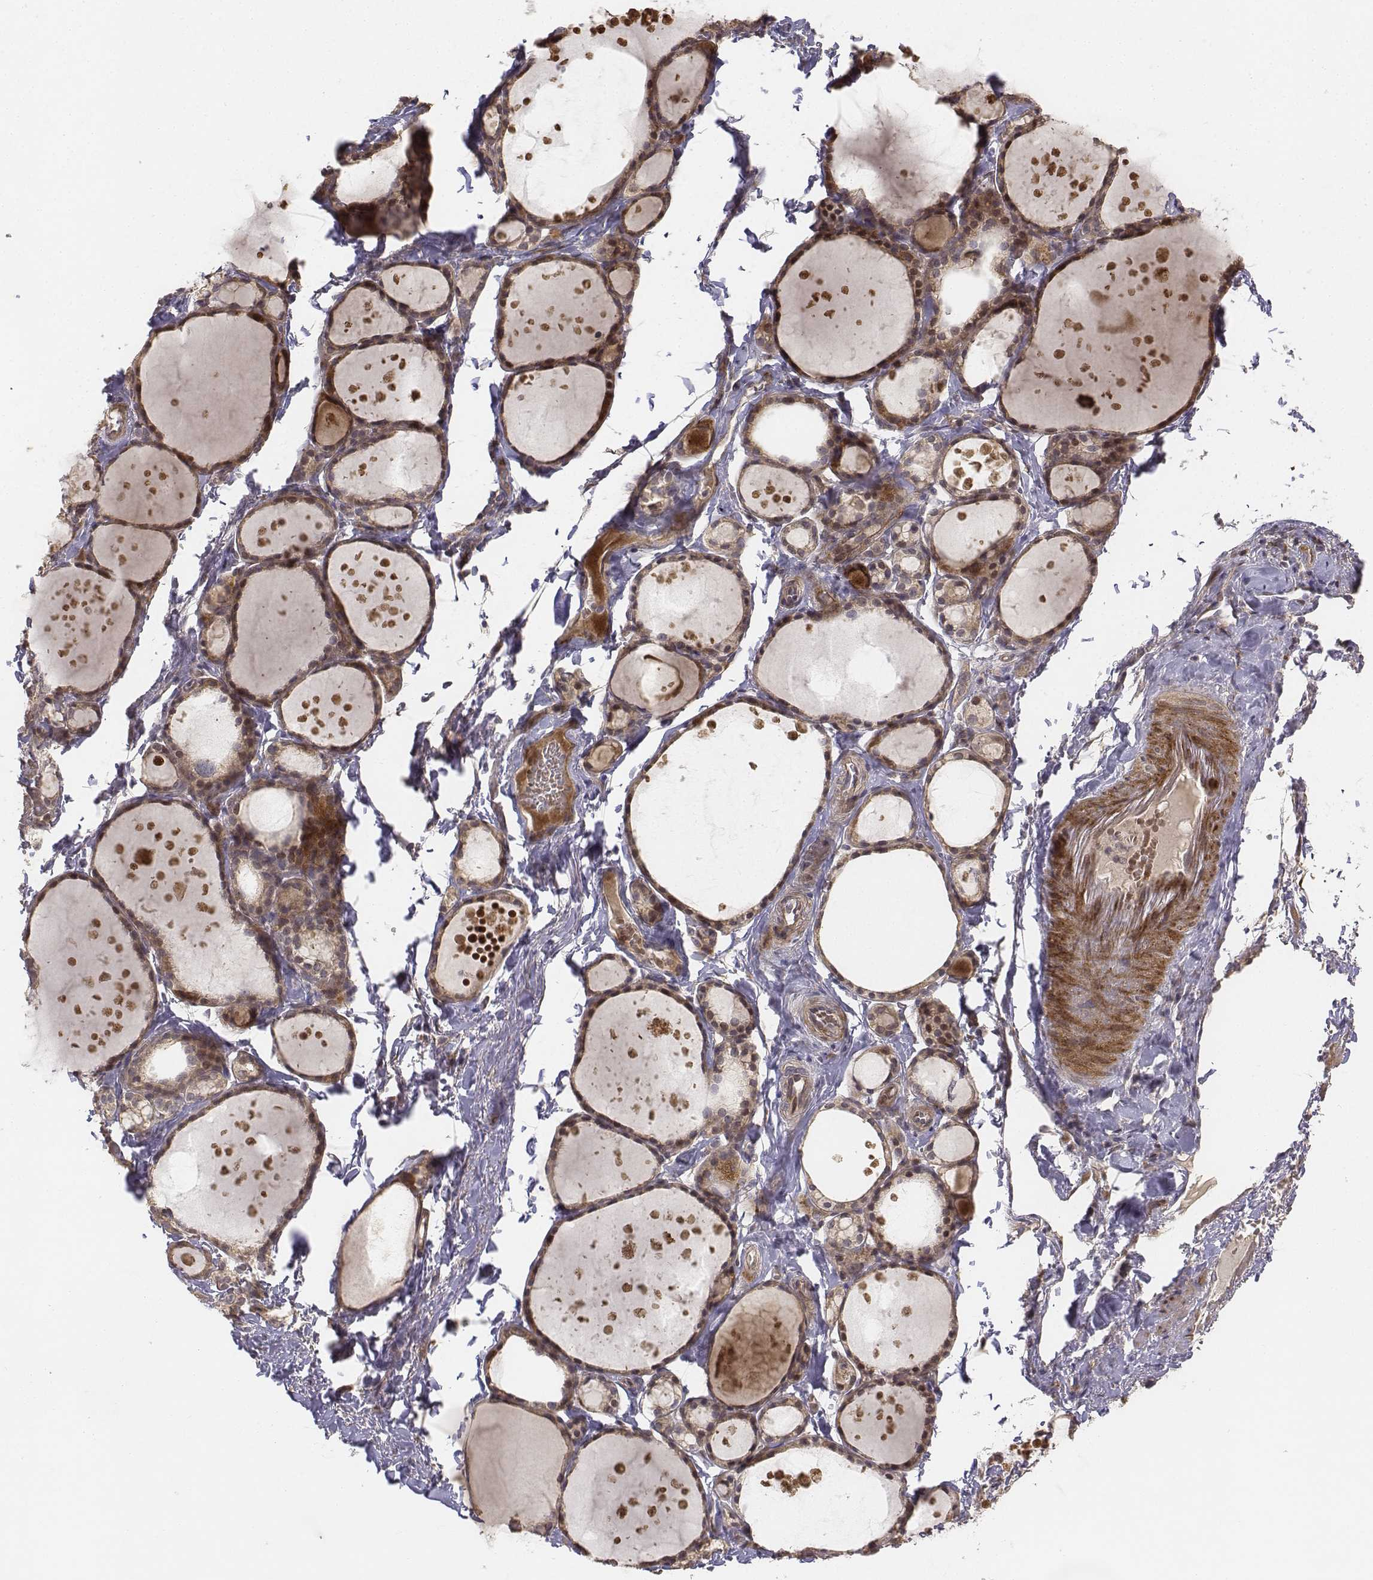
{"staining": {"intensity": "weak", "quantity": ">75%", "location": "cytoplasmic/membranous"}, "tissue": "thyroid gland", "cell_type": "Glandular cells", "image_type": "normal", "snomed": [{"axis": "morphology", "description": "Normal tissue, NOS"}, {"axis": "topography", "description": "Thyroid gland"}], "caption": "Immunohistochemistry (IHC) staining of unremarkable thyroid gland, which demonstrates low levels of weak cytoplasmic/membranous positivity in about >75% of glandular cells indicating weak cytoplasmic/membranous protein positivity. The staining was performed using DAB (brown) for protein detection and nuclei were counterstained in hematoxylin (blue).", "gene": "FBXO21", "patient": {"sex": "male", "age": 68}}